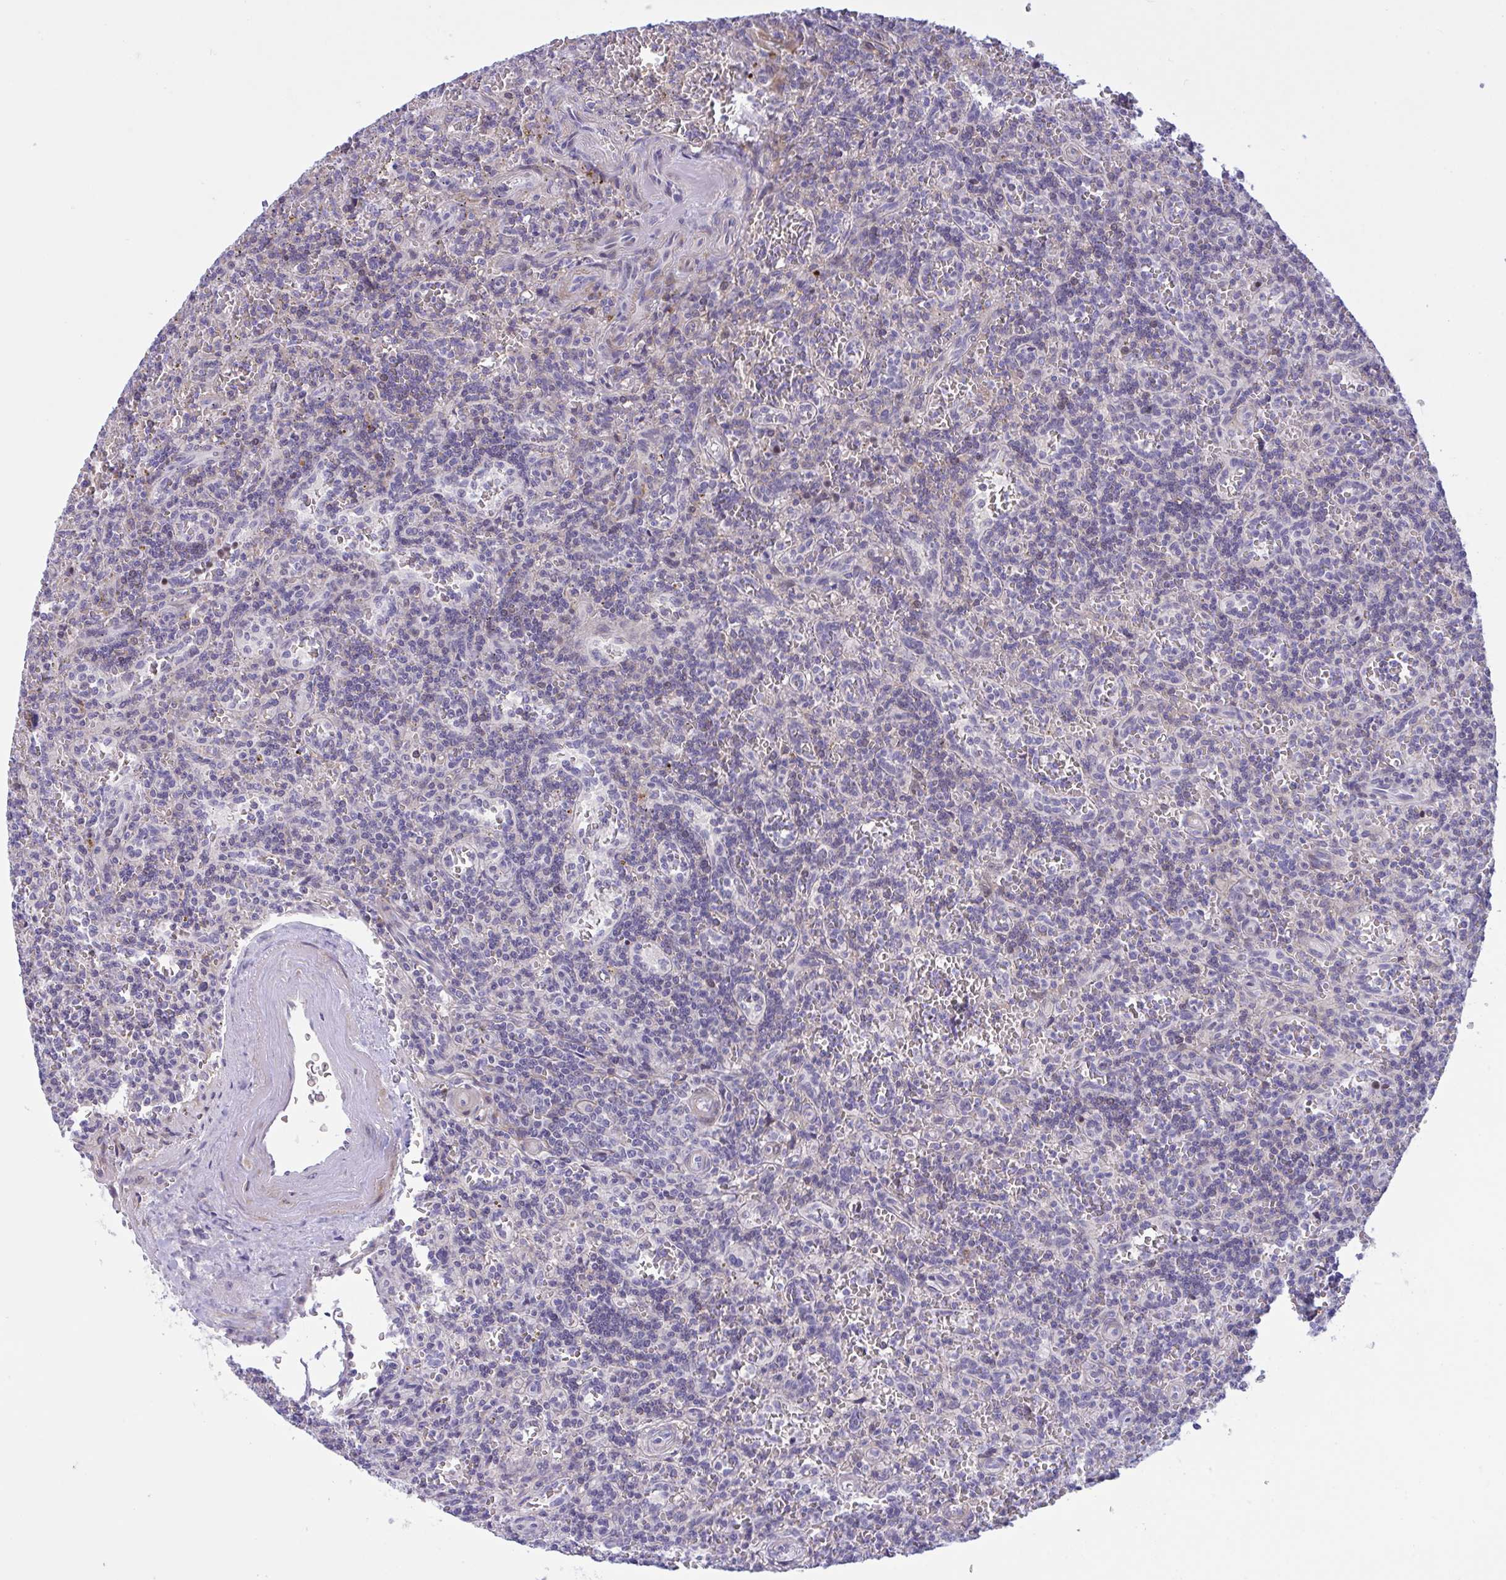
{"staining": {"intensity": "negative", "quantity": "none", "location": "none"}, "tissue": "lymphoma", "cell_type": "Tumor cells", "image_type": "cancer", "snomed": [{"axis": "morphology", "description": "Malignant lymphoma, non-Hodgkin's type, Low grade"}, {"axis": "topography", "description": "Spleen"}], "caption": "Immunohistochemistry (IHC) photomicrograph of lymphoma stained for a protein (brown), which shows no positivity in tumor cells.", "gene": "VWC2", "patient": {"sex": "male", "age": 73}}